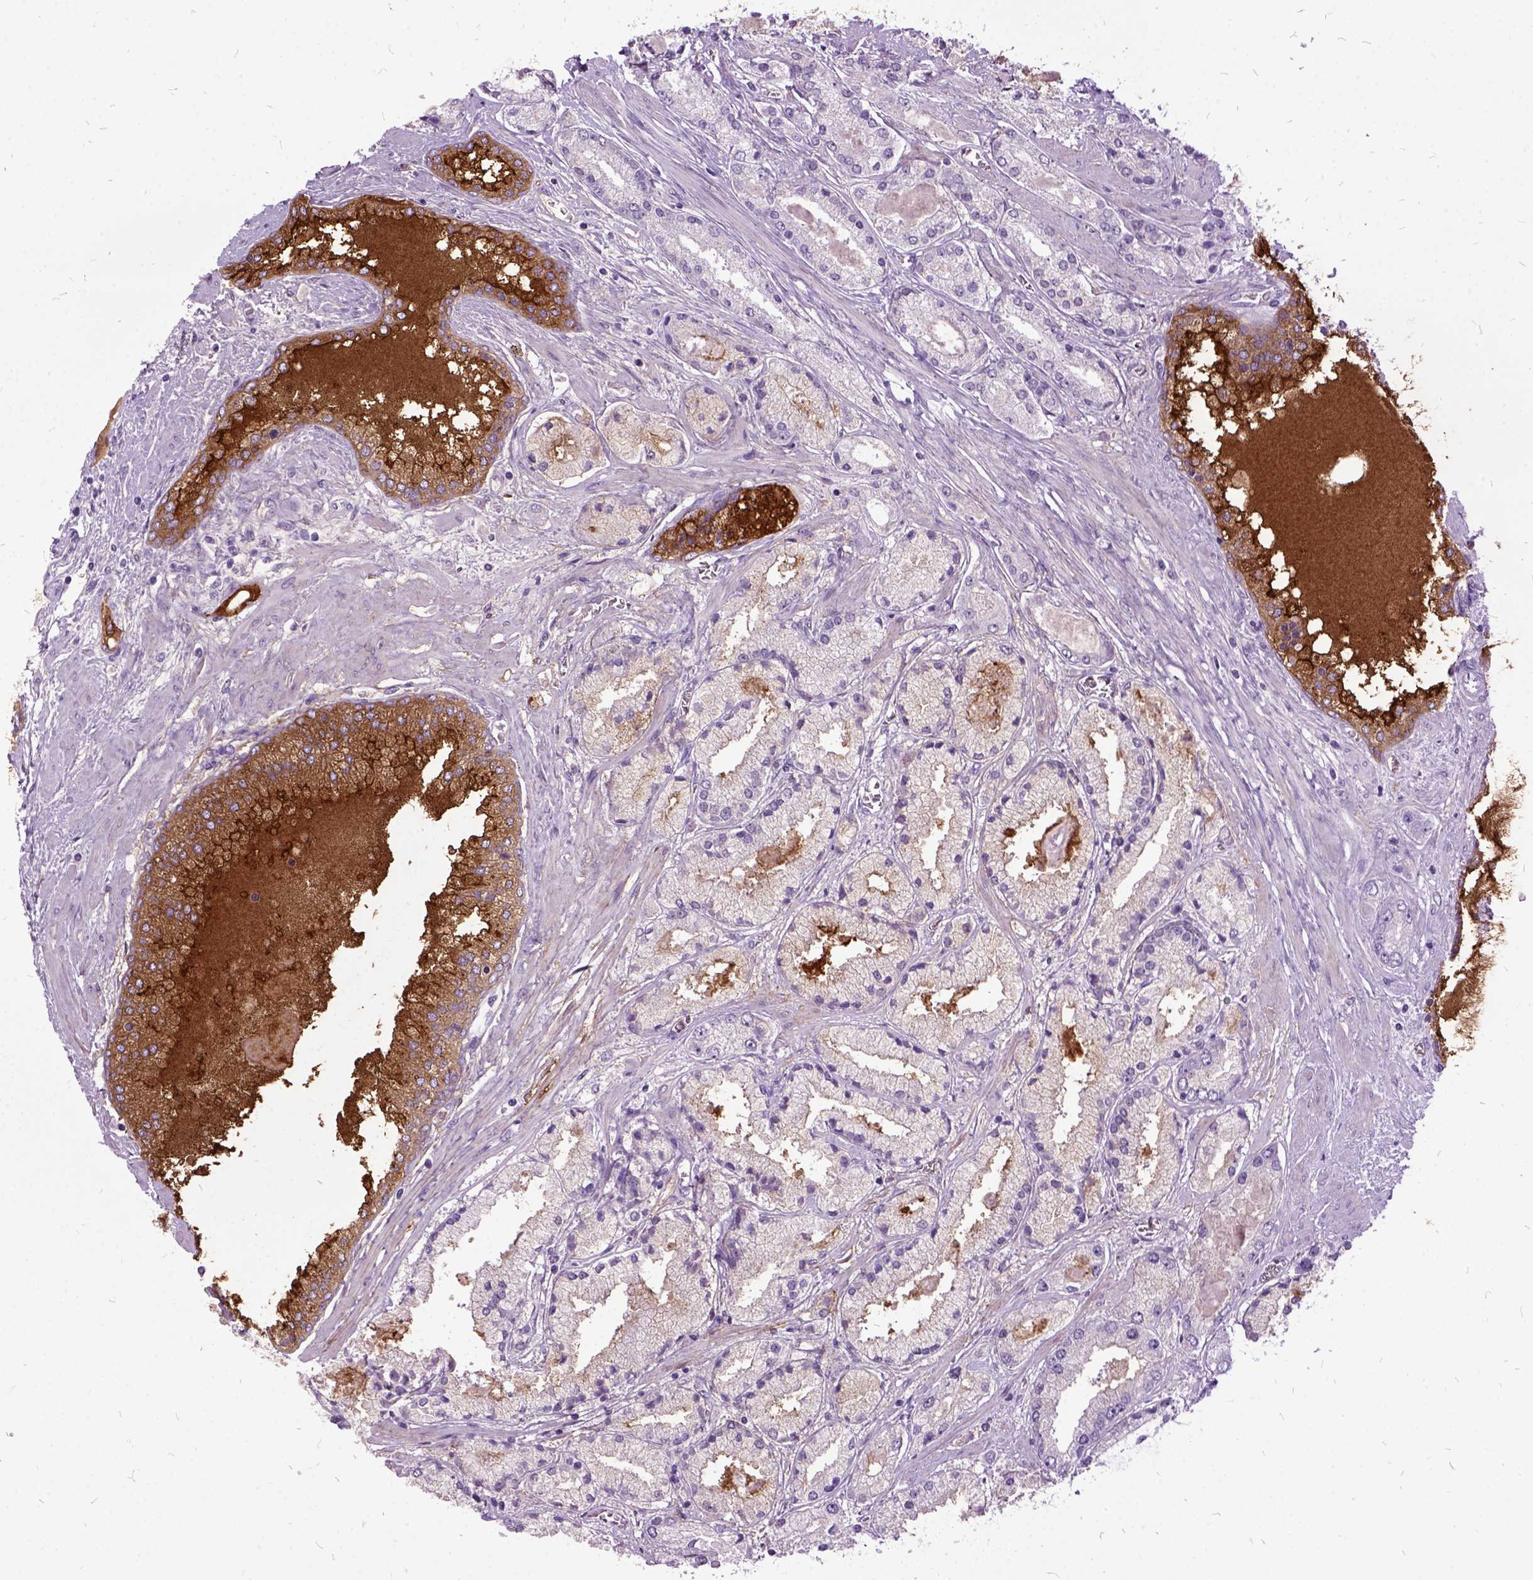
{"staining": {"intensity": "strong", "quantity": "<25%", "location": "cytoplasmic/membranous"}, "tissue": "prostate cancer", "cell_type": "Tumor cells", "image_type": "cancer", "snomed": [{"axis": "morphology", "description": "Adenocarcinoma, High grade"}, {"axis": "topography", "description": "Prostate"}], "caption": "Brown immunohistochemical staining in prostate cancer (adenocarcinoma (high-grade)) reveals strong cytoplasmic/membranous expression in approximately <25% of tumor cells. (DAB (3,3'-diaminobenzidine) IHC, brown staining for protein, blue staining for nuclei).", "gene": "MME", "patient": {"sex": "male", "age": 67}}